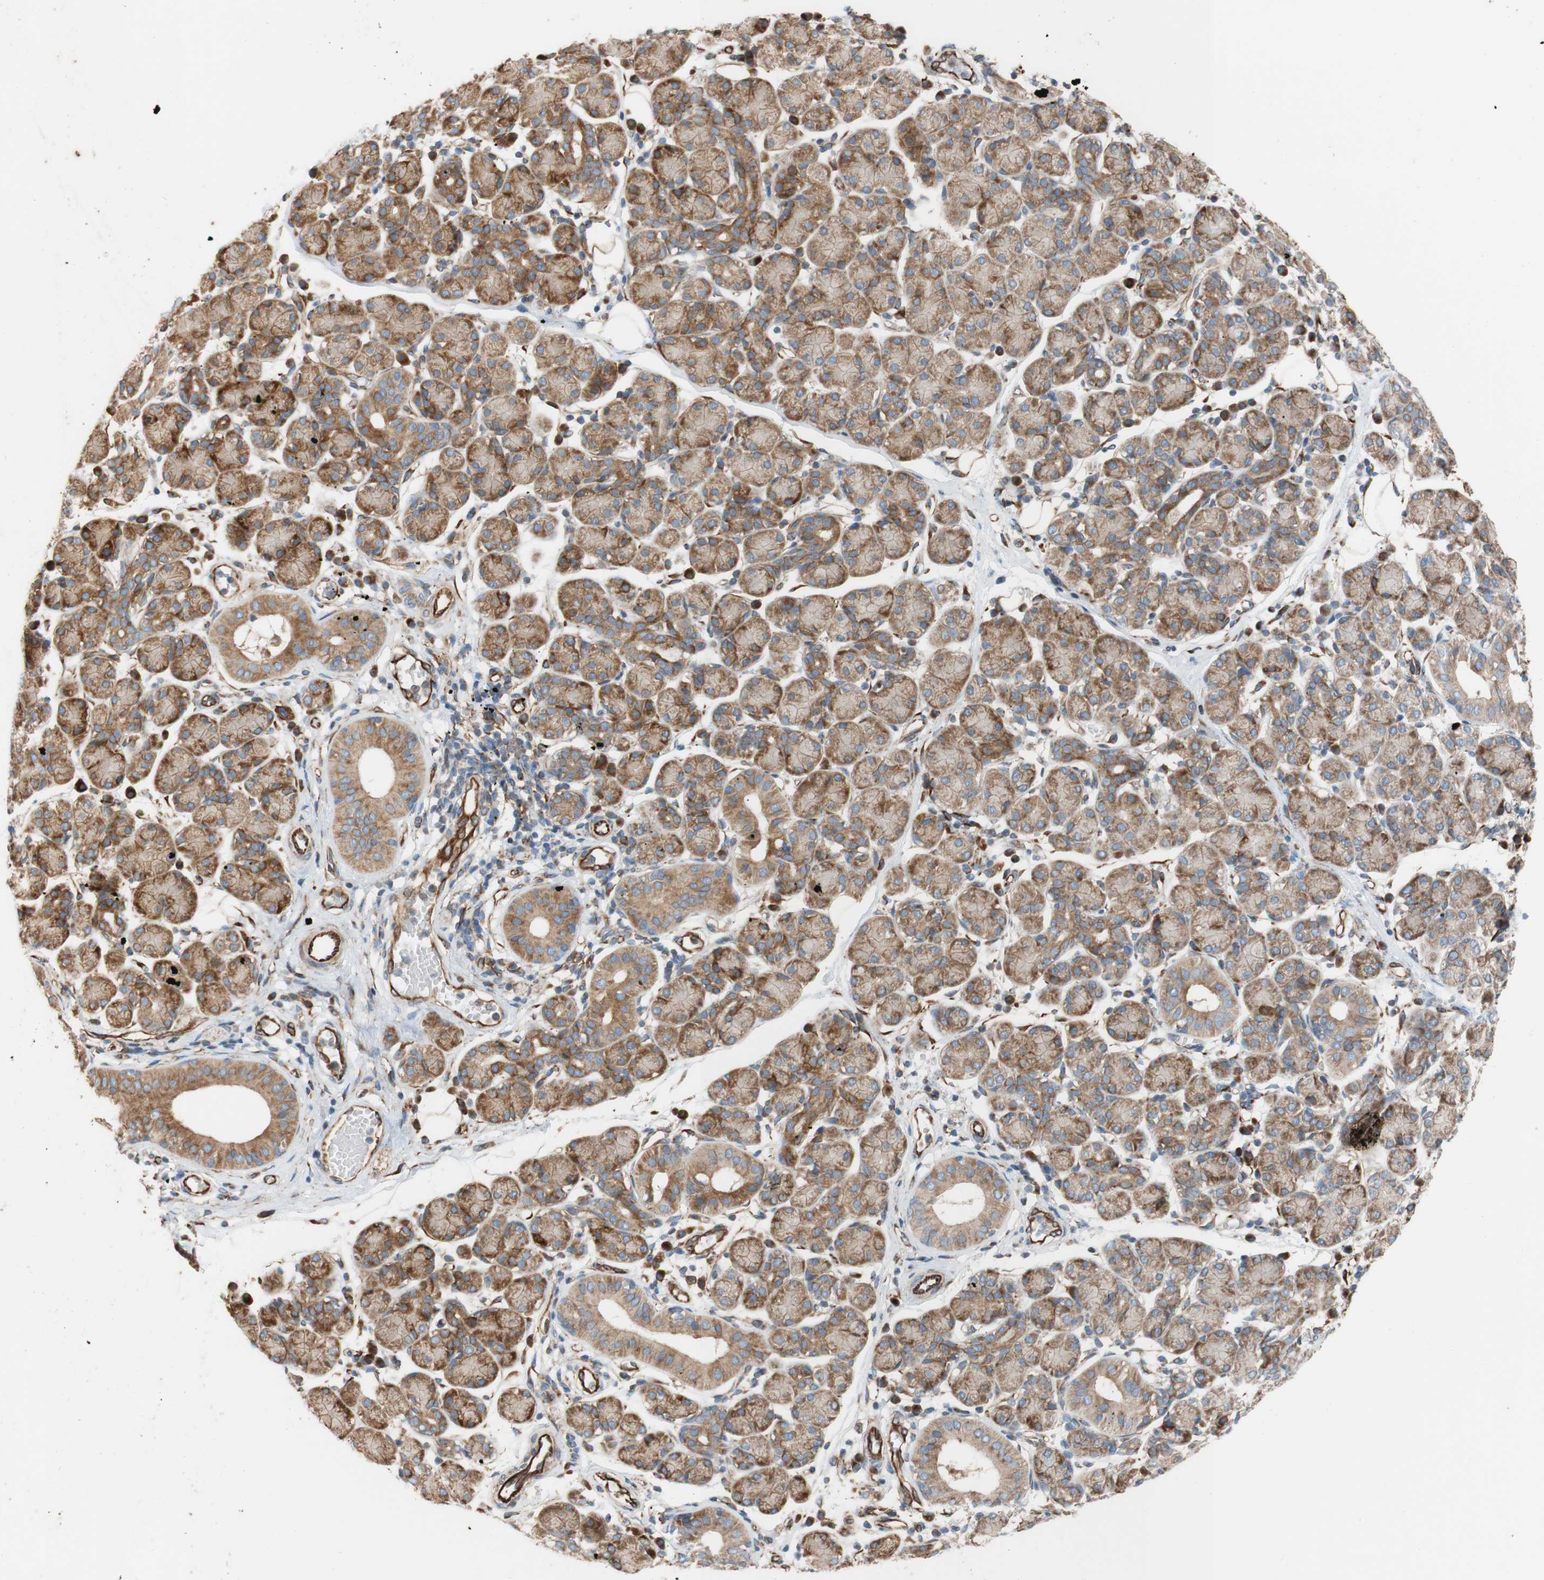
{"staining": {"intensity": "moderate", "quantity": ">75%", "location": "cytoplasmic/membranous"}, "tissue": "salivary gland", "cell_type": "Glandular cells", "image_type": "normal", "snomed": [{"axis": "morphology", "description": "Normal tissue, NOS"}, {"axis": "morphology", "description": "Inflammation, NOS"}, {"axis": "topography", "description": "Lymph node"}, {"axis": "topography", "description": "Salivary gland"}], "caption": "Immunohistochemical staining of benign salivary gland demonstrates moderate cytoplasmic/membranous protein staining in about >75% of glandular cells. (DAB IHC, brown staining for protein, blue staining for nuclei).", "gene": "C1orf43", "patient": {"sex": "male", "age": 3}}